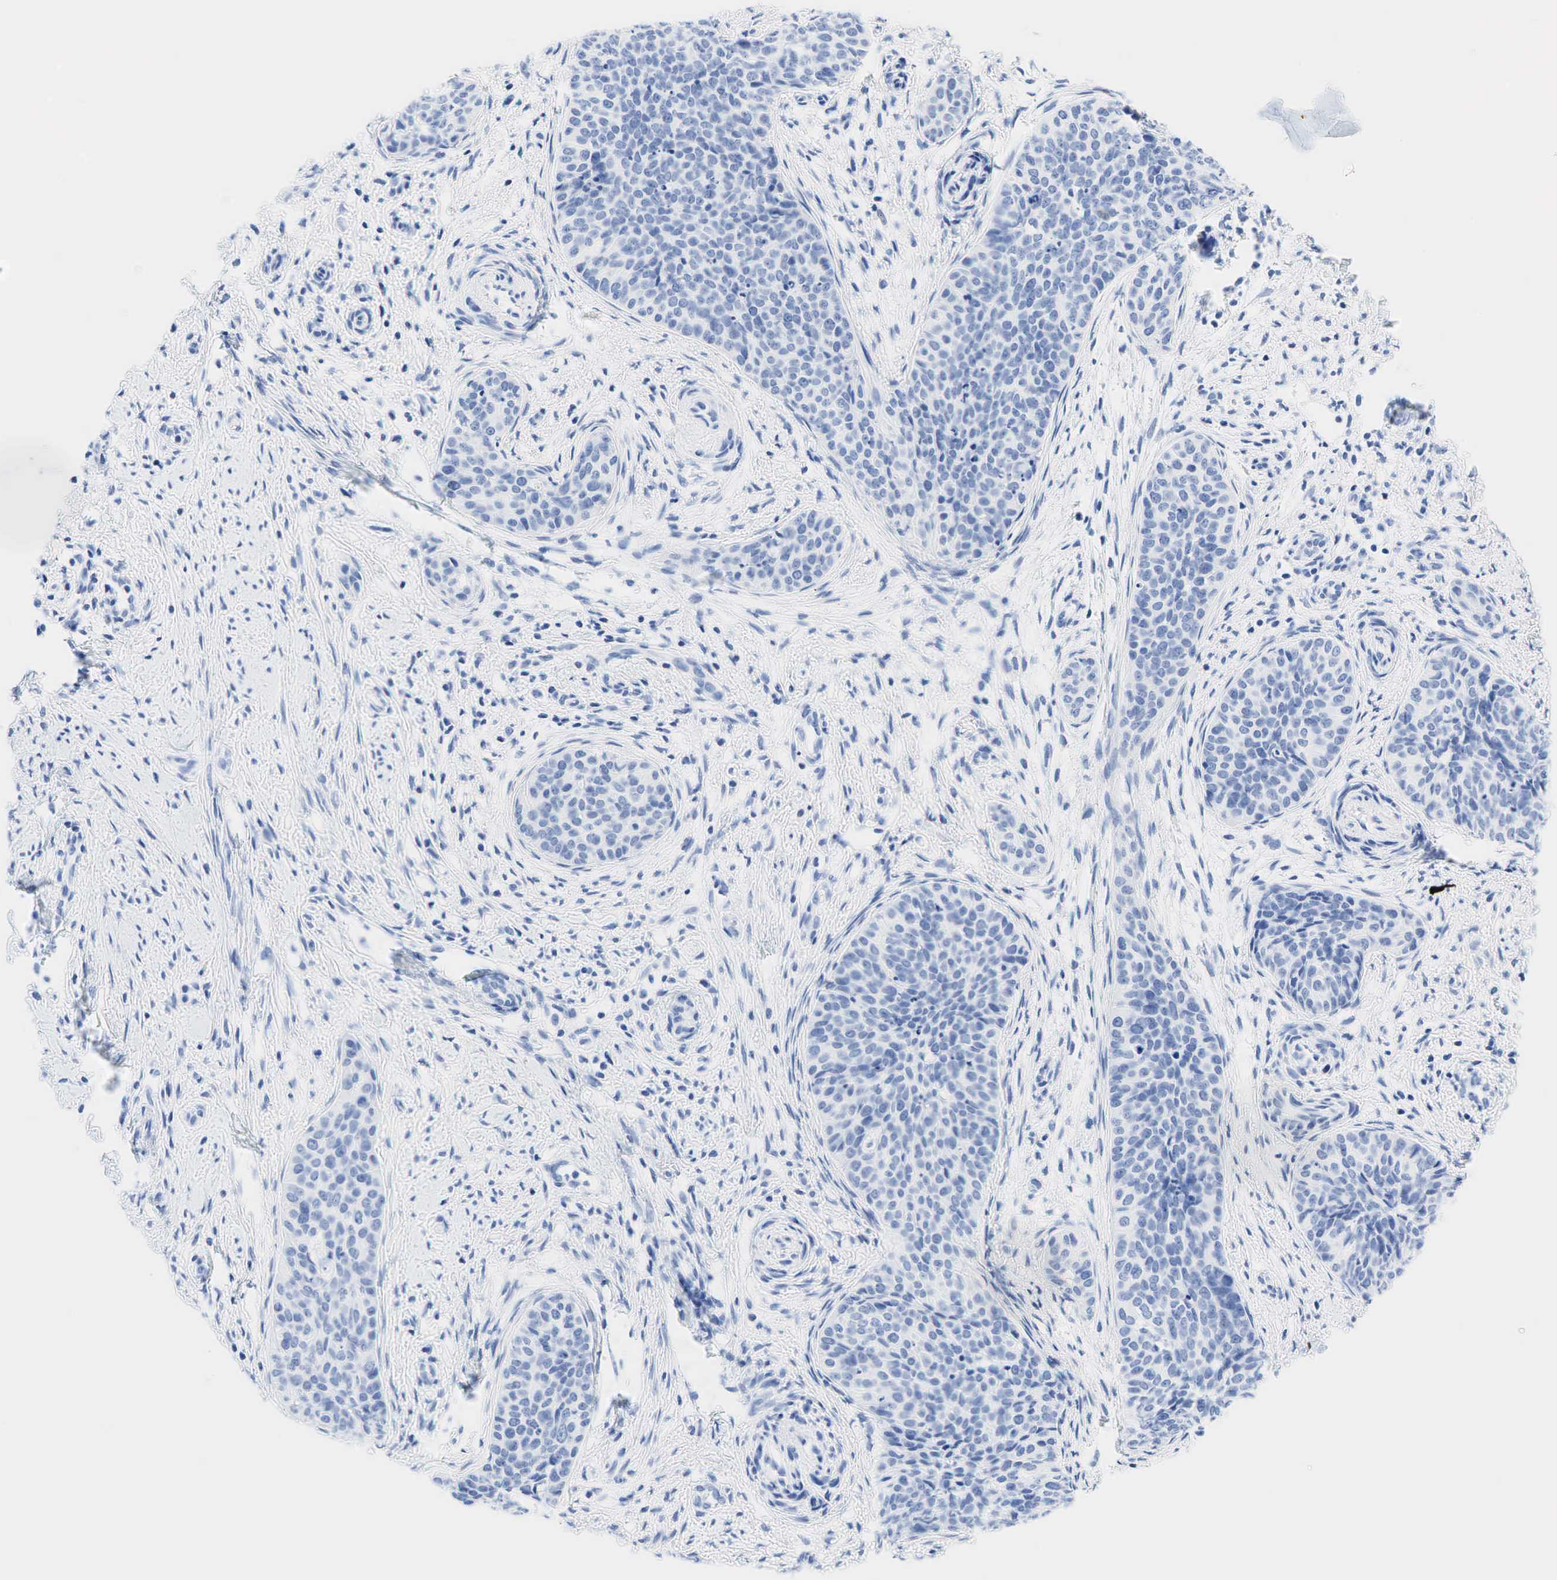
{"staining": {"intensity": "negative", "quantity": "none", "location": "none"}, "tissue": "cervical cancer", "cell_type": "Tumor cells", "image_type": "cancer", "snomed": [{"axis": "morphology", "description": "Squamous cell carcinoma, NOS"}, {"axis": "topography", "description": "Cervix"}], "caption": "Immunohistochemistry image of squamous cell carcinoma (cervical) stained for a protein (brown), which exhibits no staining in tumor cells. Nuclei are stained in blue.", "gene": "INHA", "patient": {"sex": "female", "age": 34}}